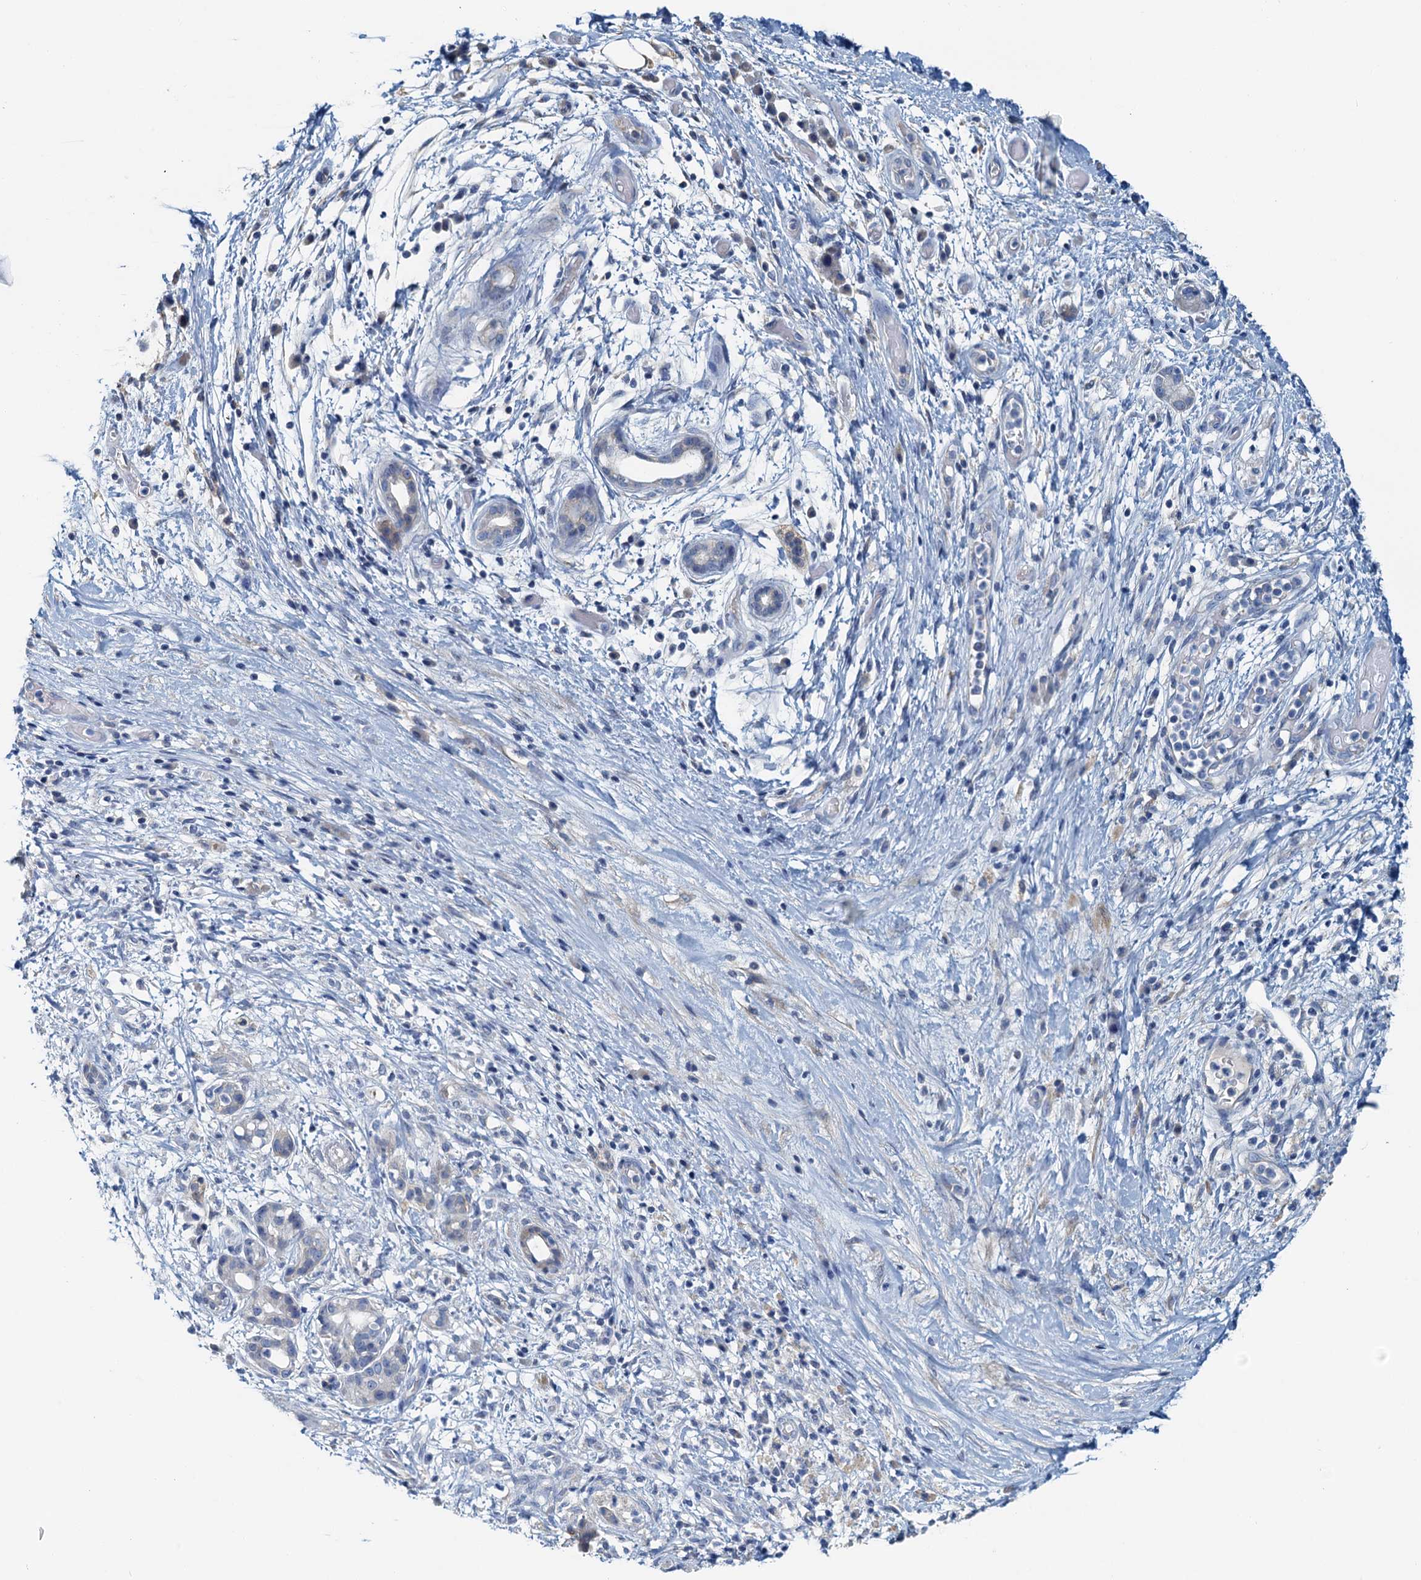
{"staining": {"intensity": "negative", "quantity": "none", "location": "none"}, "tissue": "pancreatic cancer", "cell_type": "Tumor cells", "image_type": "cancer", "snomed": [{"axis": "morphology", "description": "Adenocarcinoma, NOS"}, {"axis": "topography", "description": "Pancreas"}], "caption": "IHC of human adenocarcinoma (pancreatic) demonstrates no staining in tumor cells.", "gene": "DTD1", "patient": {"sex": "female", "age": 73}}